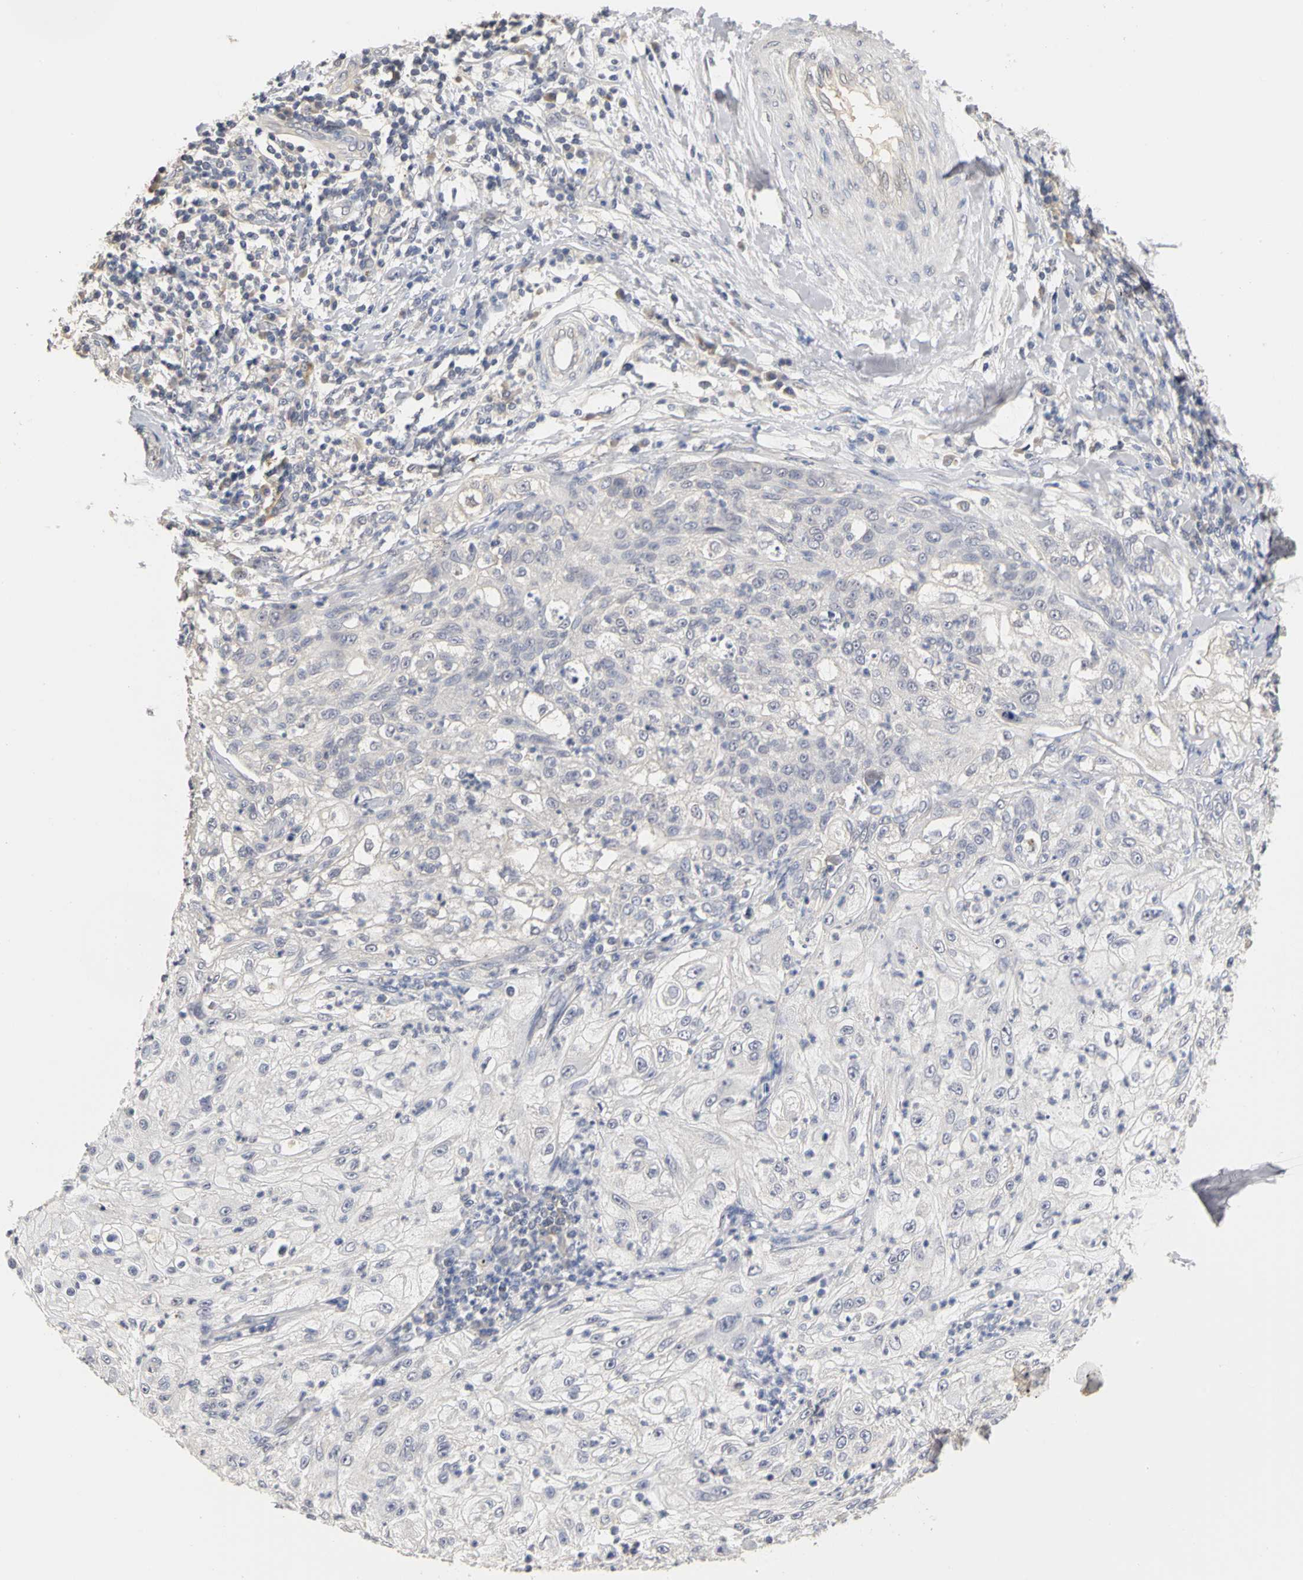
{"staining": {"intensity": "negative", "quantity": "none", "location": "none"}, "tissue": "lung cancer", "cell_type": "Tumor cells", "image_type": "cancer", "snomed": [{"axis": "morphology", "description": "Inflammation, NOS"}, {"axis": "morphology", "description": "Squamous cell carcinoma, NOS"}, {"axis": "topography", "description": "Lymph node"}, {"axis": "topography", "description": "Soft tissue"}, {"axis": "topography", "description": "Lung"}], "caption": "This is a micrograph of IHC staining of squamous cell carcinoma (lung), which shows no staining in tumor cells.", "gene": "PGR", "patient": {"sex": "male", "age": 66}}